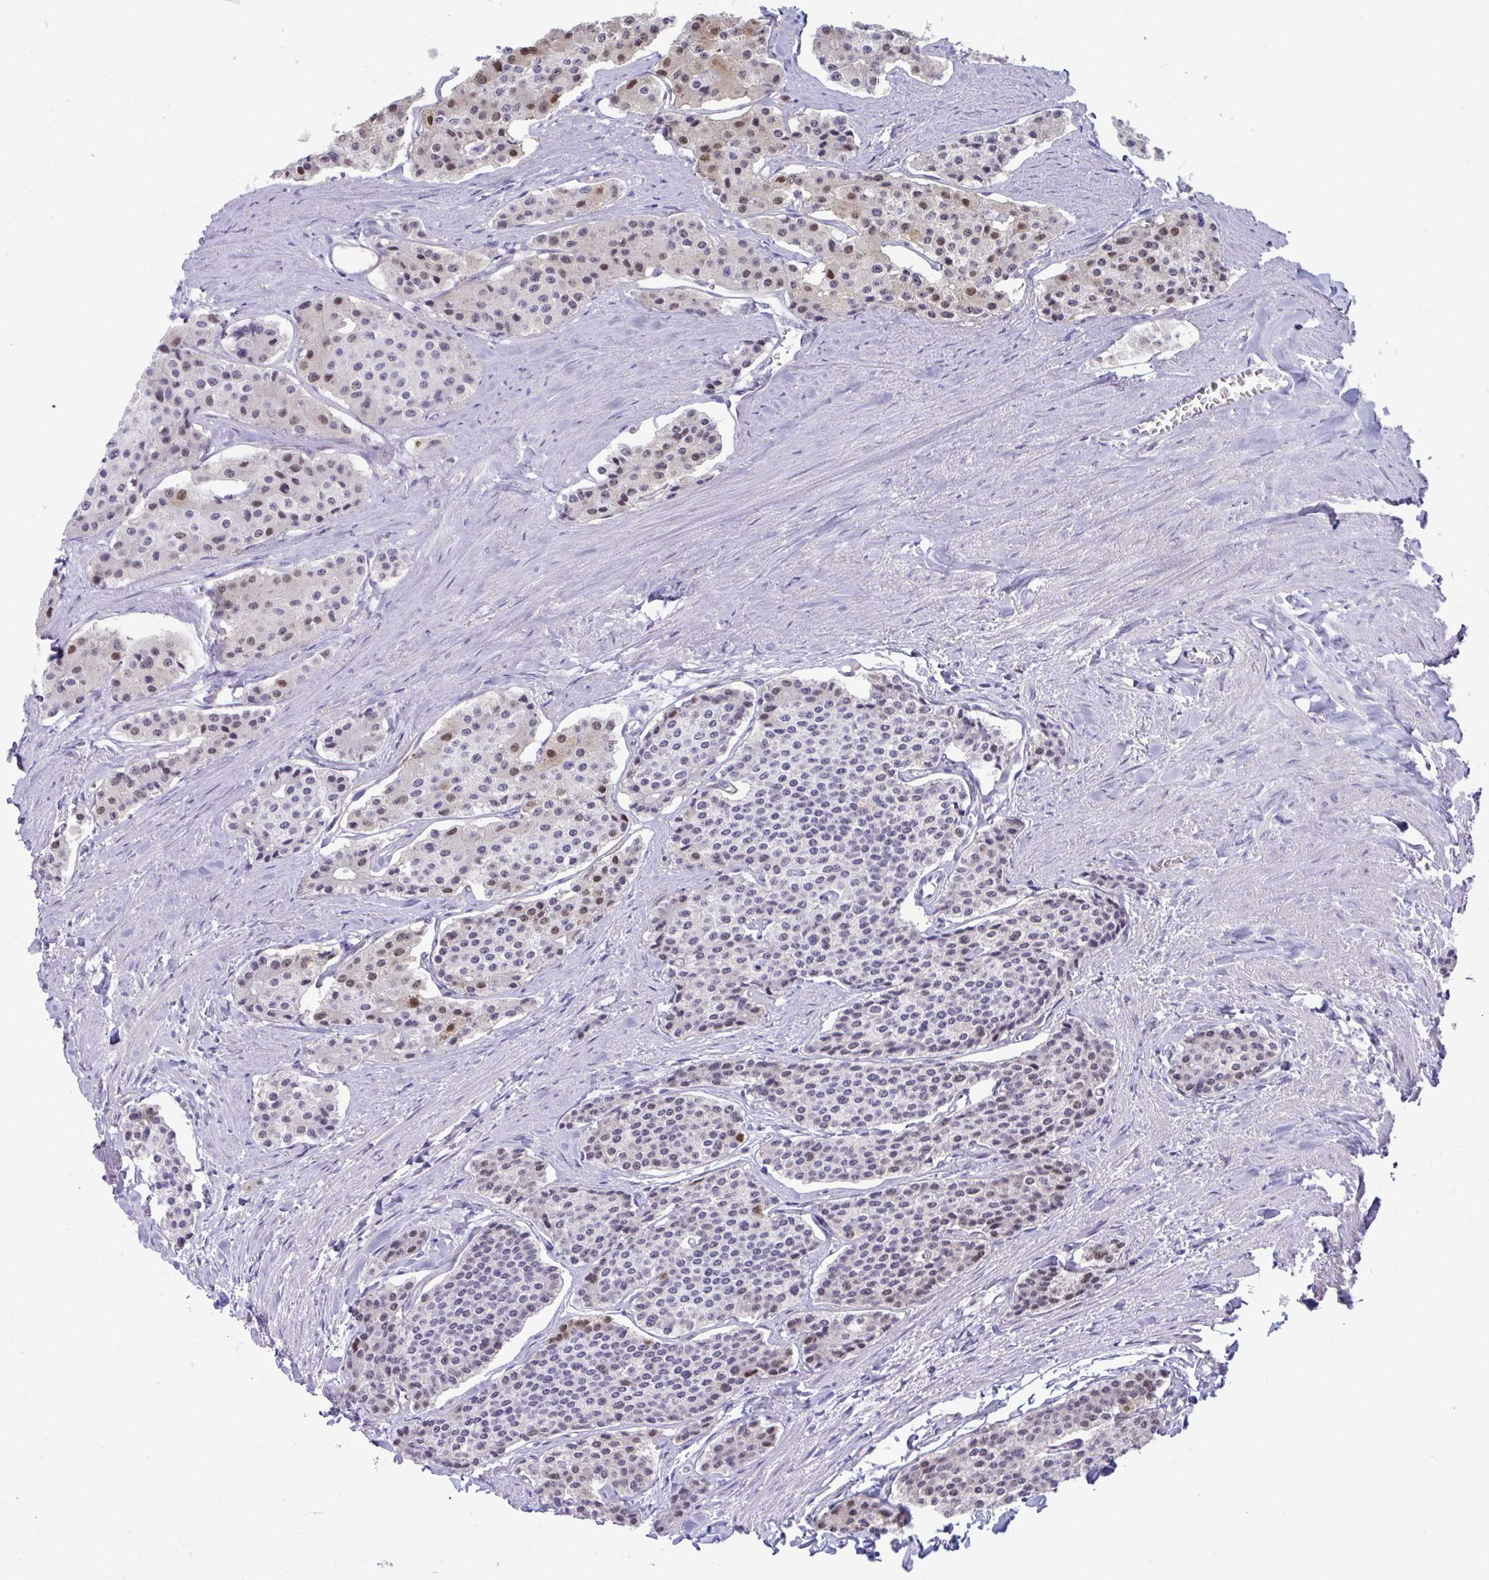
{"staining": {"intensity": "moderate", "quantity": "<25%", "location": "nuclear"}, "tissue": "carcinoid", "cell_type": "Tumor cells", "image_type": "cancer", "snomed": [{"axis": "morphology", "description": "Carcinoid, malignant, NOS"}, {"axis": "topography", "description": "Small intestine"}], "caption": "DAB immunohistochemical staining of carcinoid shows moderate nuclear protein positivity in approximately <25% of tumor cells. (DAB IHC with brightfield microscopy, high magnification).", "gene": "CDK13", "patient": {"sex": "female", "age": 65}}